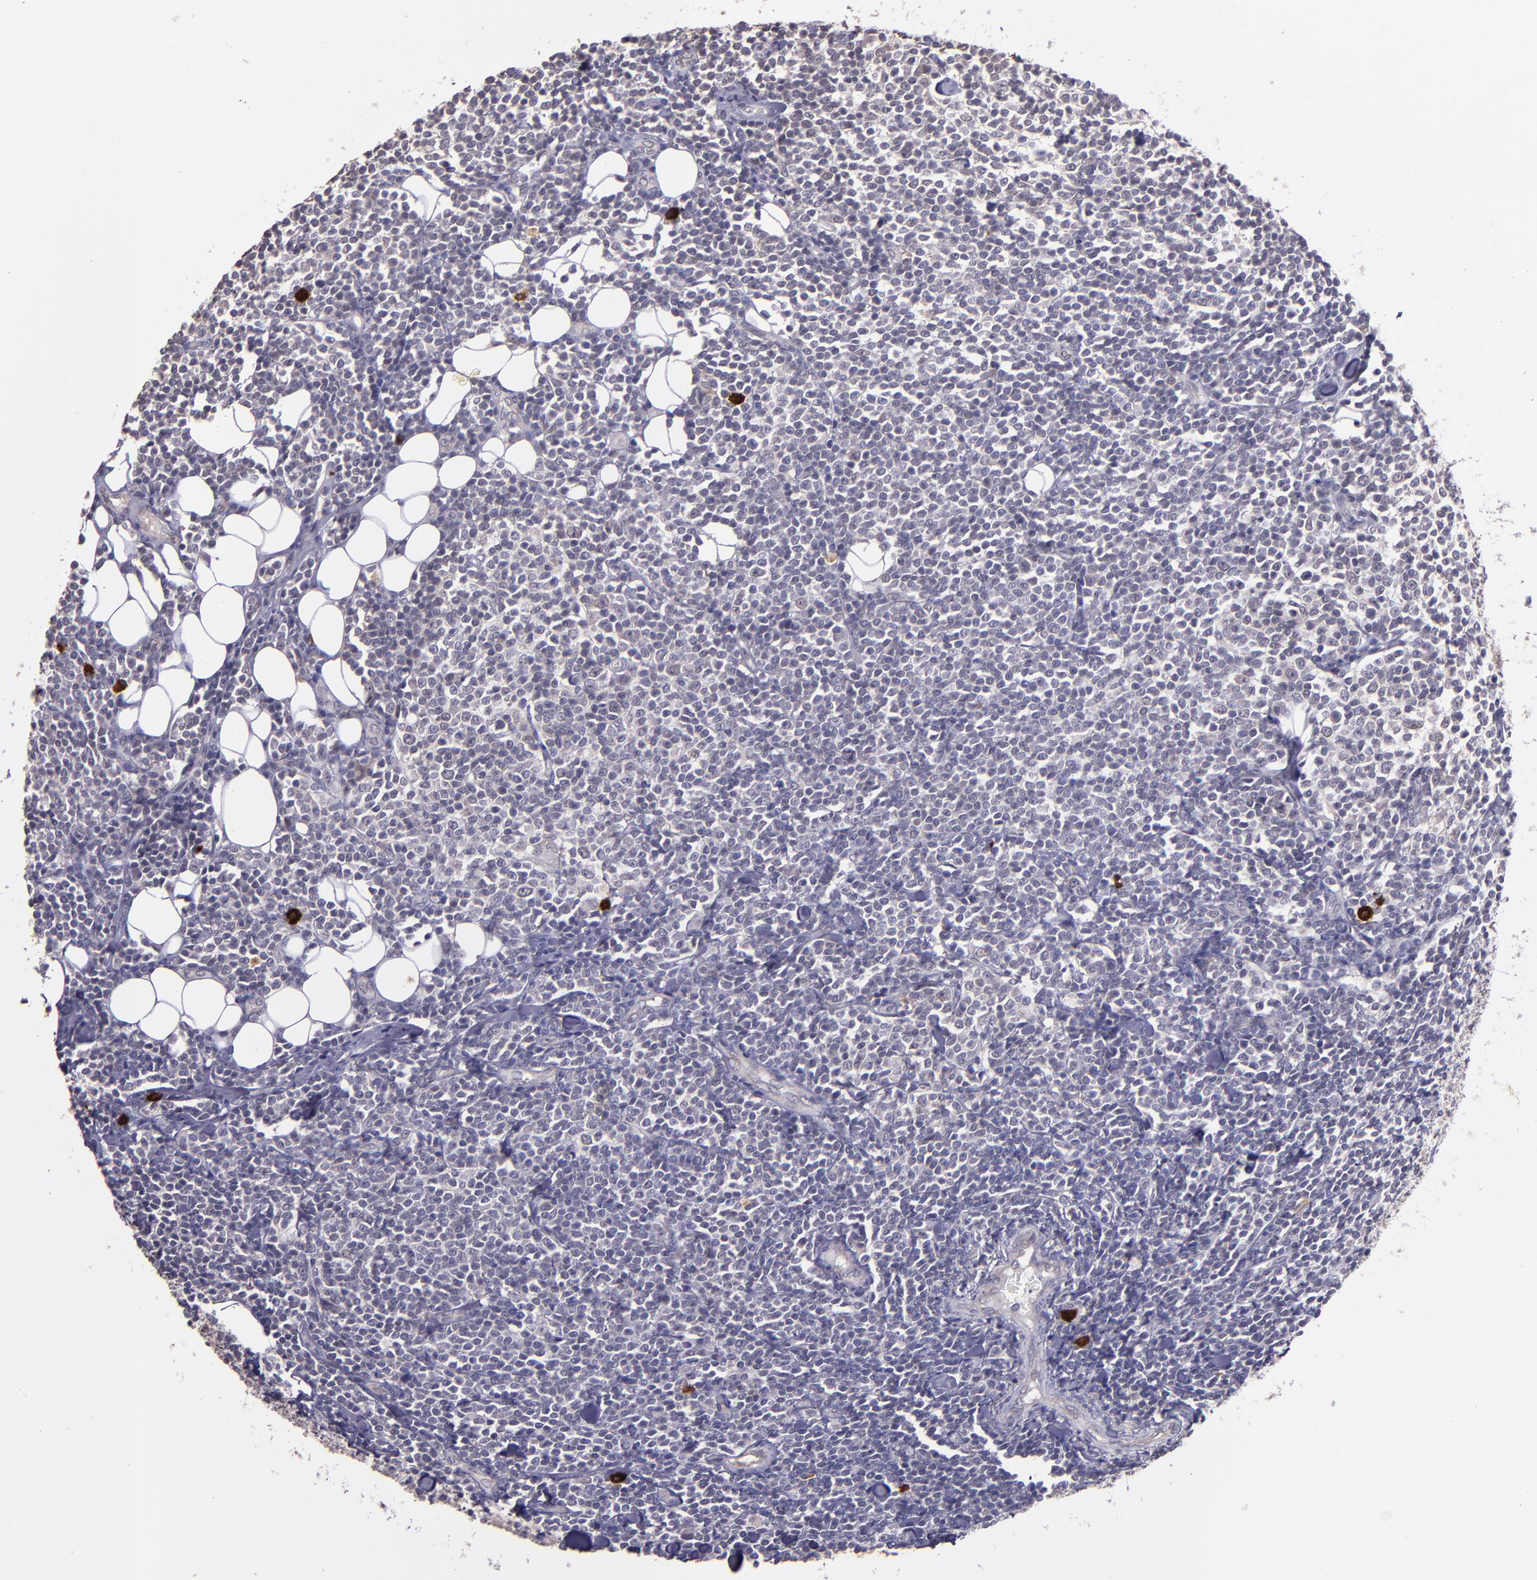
{"staining": {"intensity": "weak", "quantity": "<25%", "location": "cytoplasmic/membranous"}, "tissue": "lymphoma", "cell_type": "Tumor cells", "image_type": "cancer", "snomed": [{"axis": "morphology", "description": "Malignant lymphoma, non-Hodgkin's type, Low grade"}, {"axis": "topography", "description": "Soft tissue"}], "caption": "Human lymphoma stained for a protein using IHC shows no staining in tumor cells.", "gene": "TAF7L", "patient": {"sex": "male", "age": 92}}